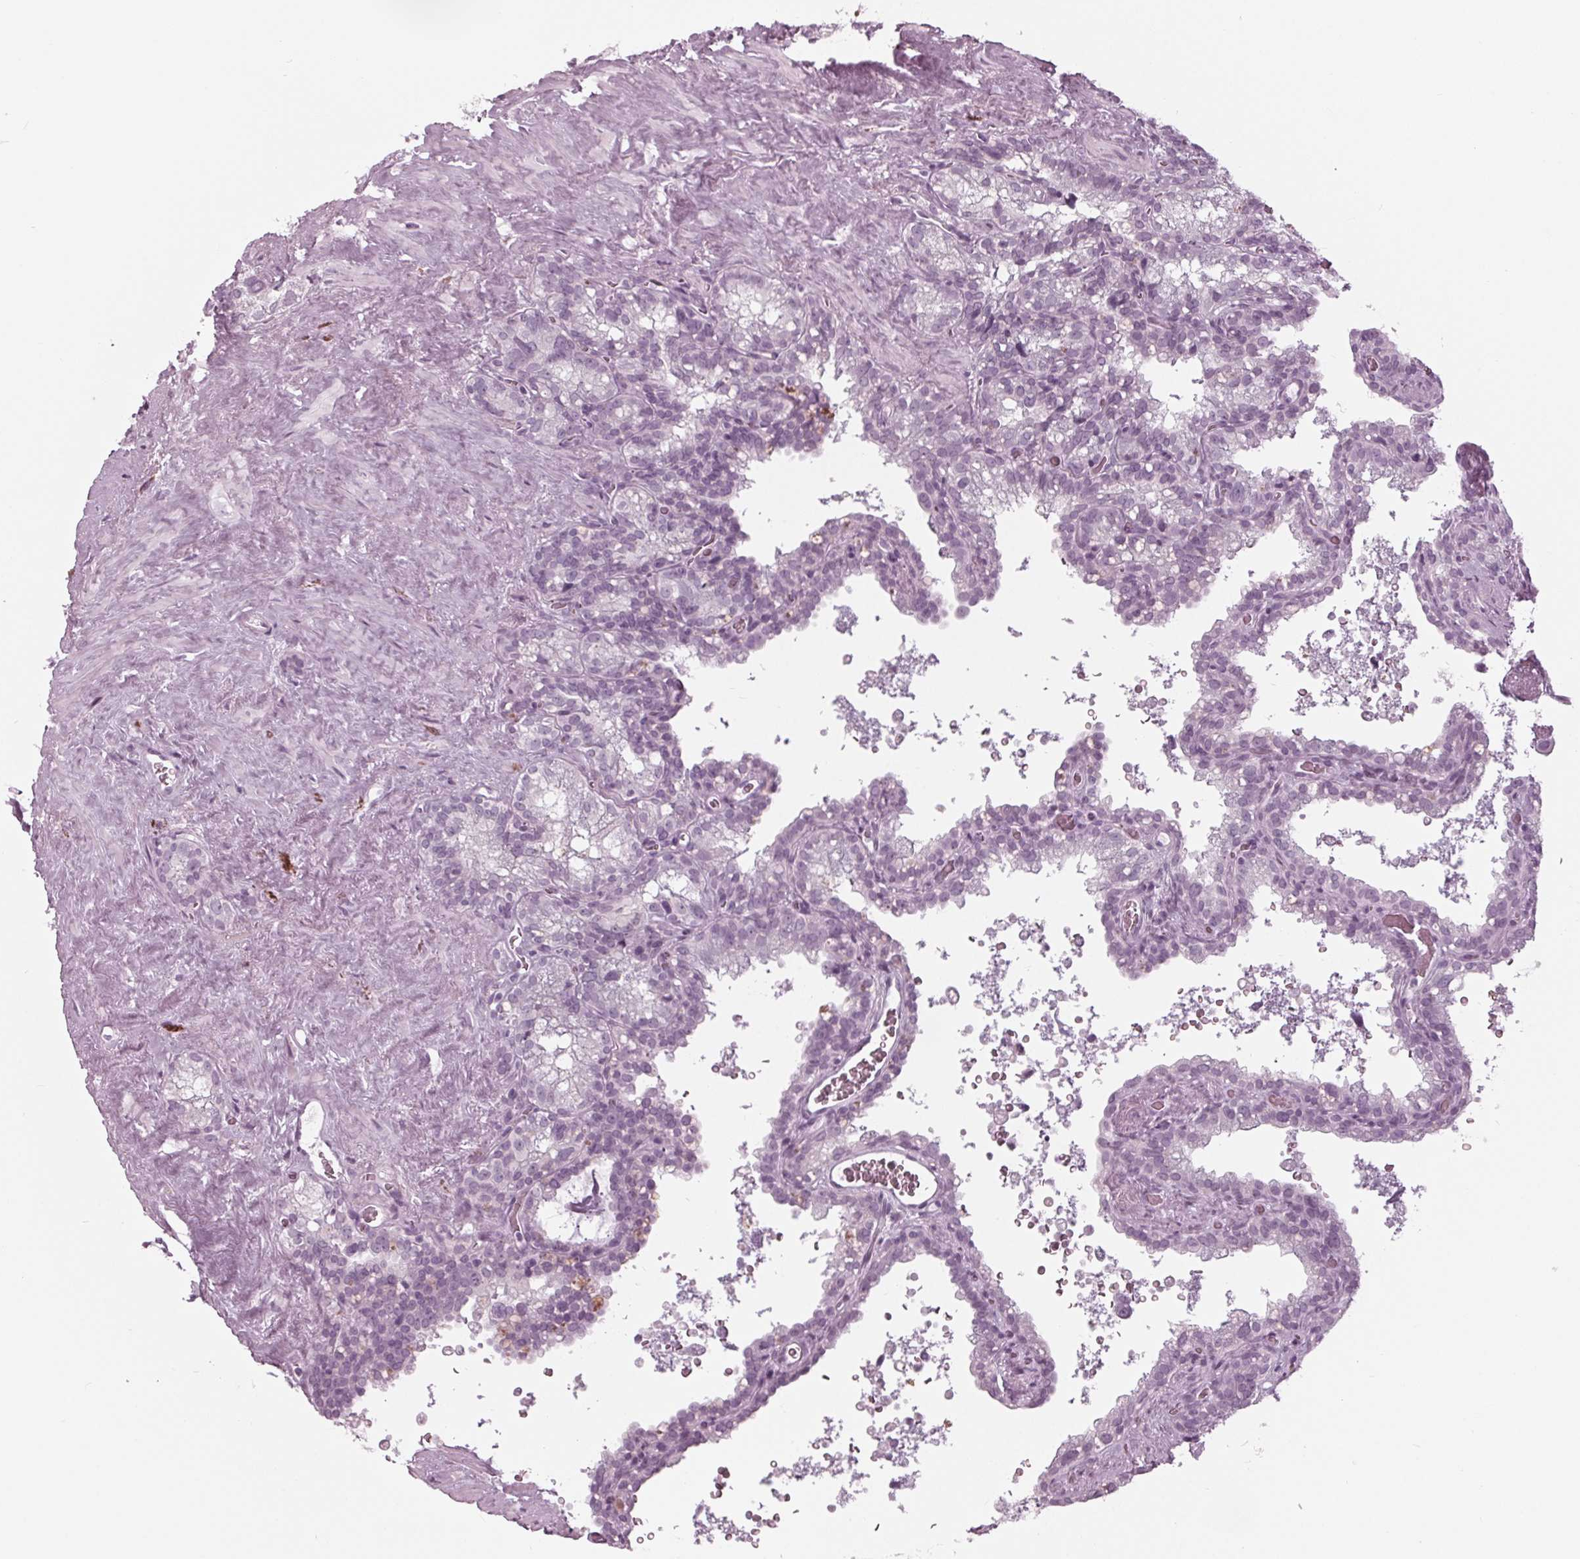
{"staining": {"intensity": "negative", "quantity": "none", "location": "none"}, "tissue": "seminal vesicle", "cell_type": "Glandular cells", "image_type": "normal", "snomed": [{"axis": "morphology", "description": "Normal tissue, NOS"}, {"axis": "topography", "description": "Prostate"}, {"axis": "topography", "description": "Seminal veicle"}], "caption": "This histopathology image is of normal seminal vesicle stained with immunohistochemistry to label a protein in brown with the nuclei are counter-stained blue. There is no positivity in glandular cells.", "gene": "KRT28", "patient": {"sex": "male", "age": 71}}